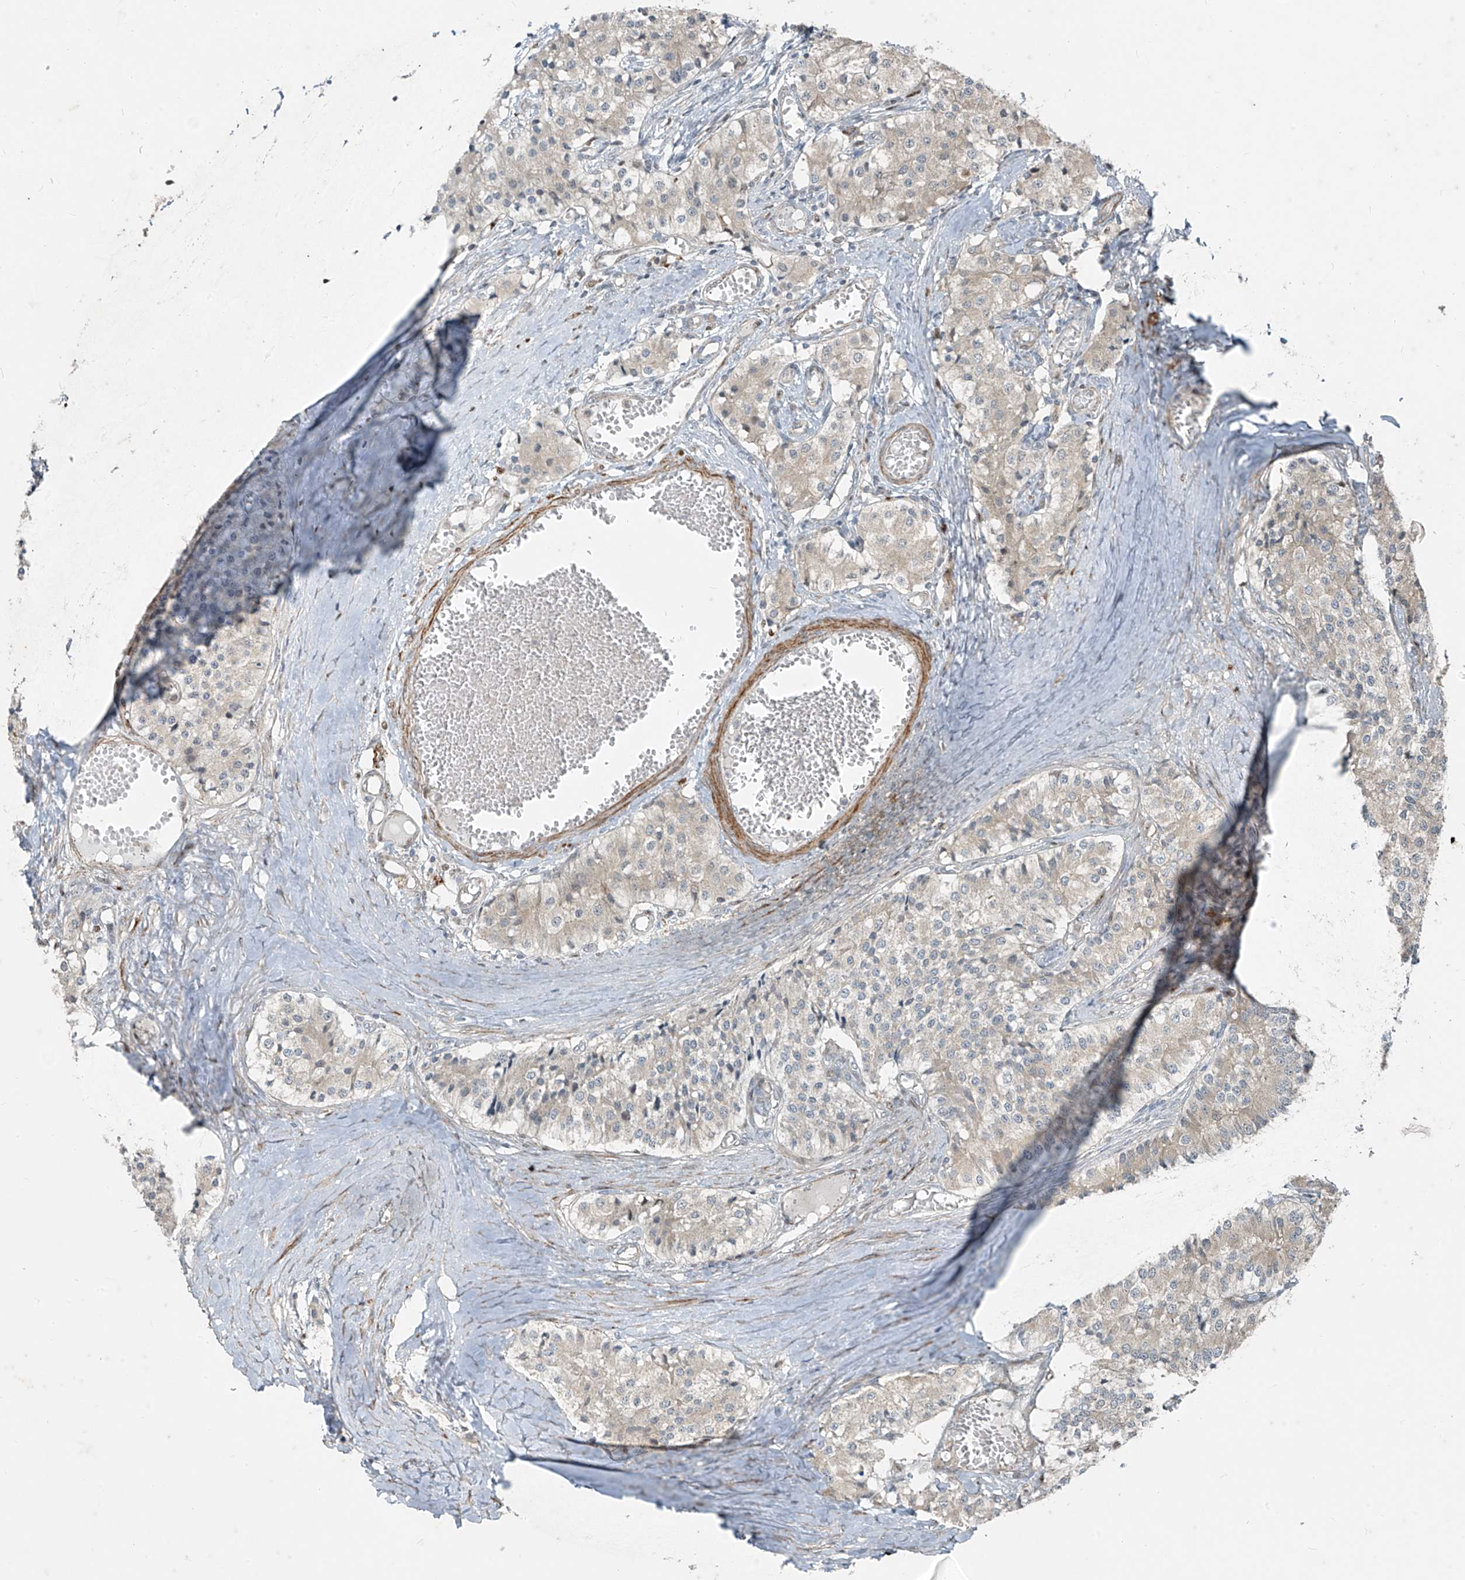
{"staining": {"intensity": "weak", "quantity": "<25%", "location": "cytoplasmic/membranous"}, "tissue": "carcinoid", "cell_type": "Tumor cells", "image_type": "cancer", "snomed": [{"axis": "morphology", "description": "Carcinoid, malignant, NOS"}, {"axis": "topography", "description": "Colon"}], "caption": "IHC of carcinoid (malignant) demonstrates no positivity in tumor cells.", "gene": "PPCS", "patient": {"sex": "female", "age": 52}}